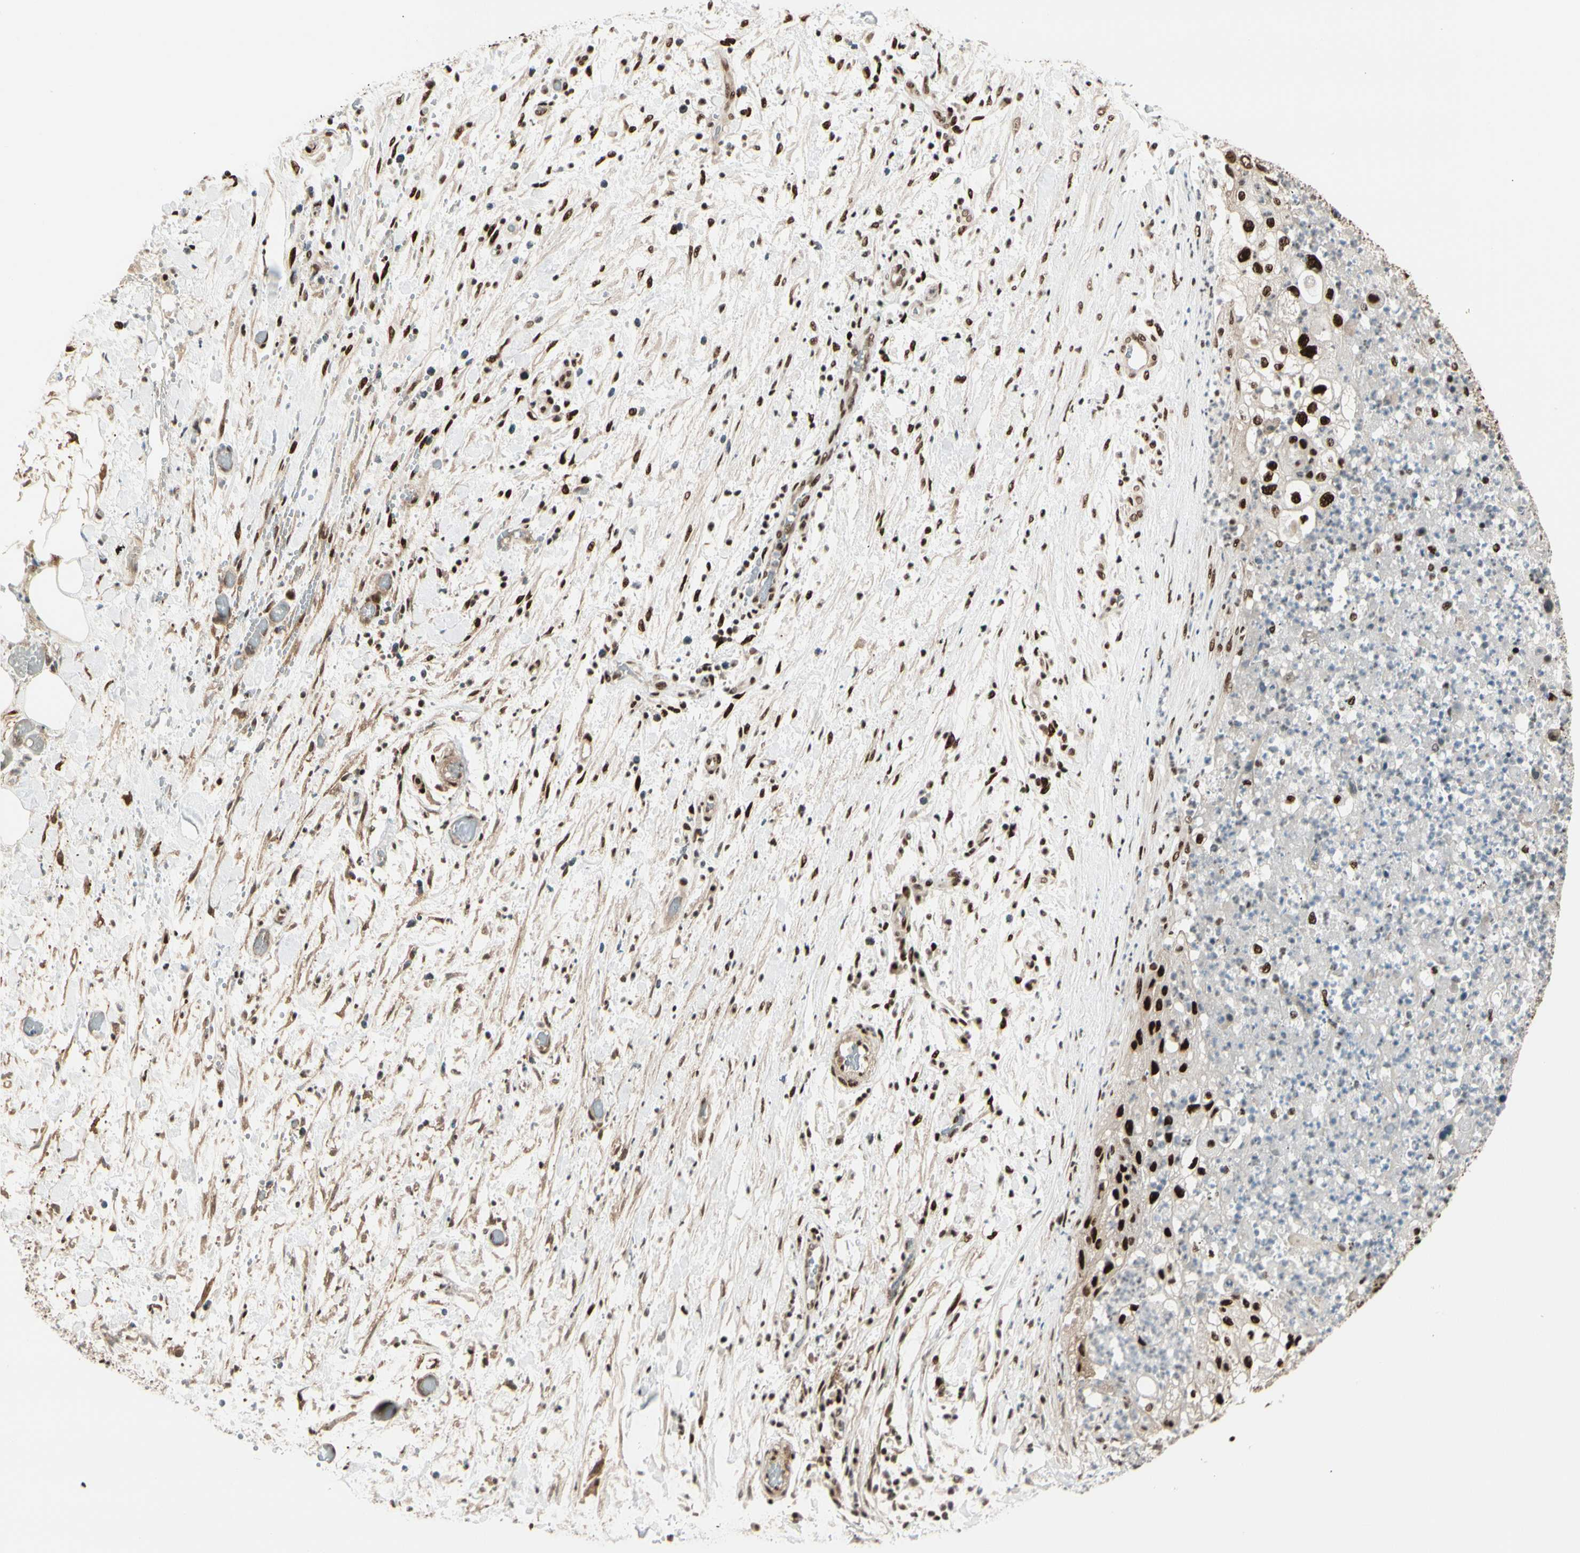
{"staining": {"intensity": "strong", "quantity": ">75%", "location": "nuclear"}, "tissue": "lung cancer", "cell_type": "Tumor cells", "image_type": "cancer", "snomed": [{"axis": "morphology", "description": "Inflammation, NOS"}, {"axis": "morphology", "description": "Squamous cell carcinoma, NOS"}, {"axis": "topography", "description": "Lymph node"}, {"axis": "topography", "description": "Soft tissue"}, {"axis": "topography", "description": "Lung"}], "caption": "Human lung cancer stained with a protein marker displays strong staining in tumor cells.", "gene": "HEXIM1", "patient": {"sex": "male", "age": 66}}